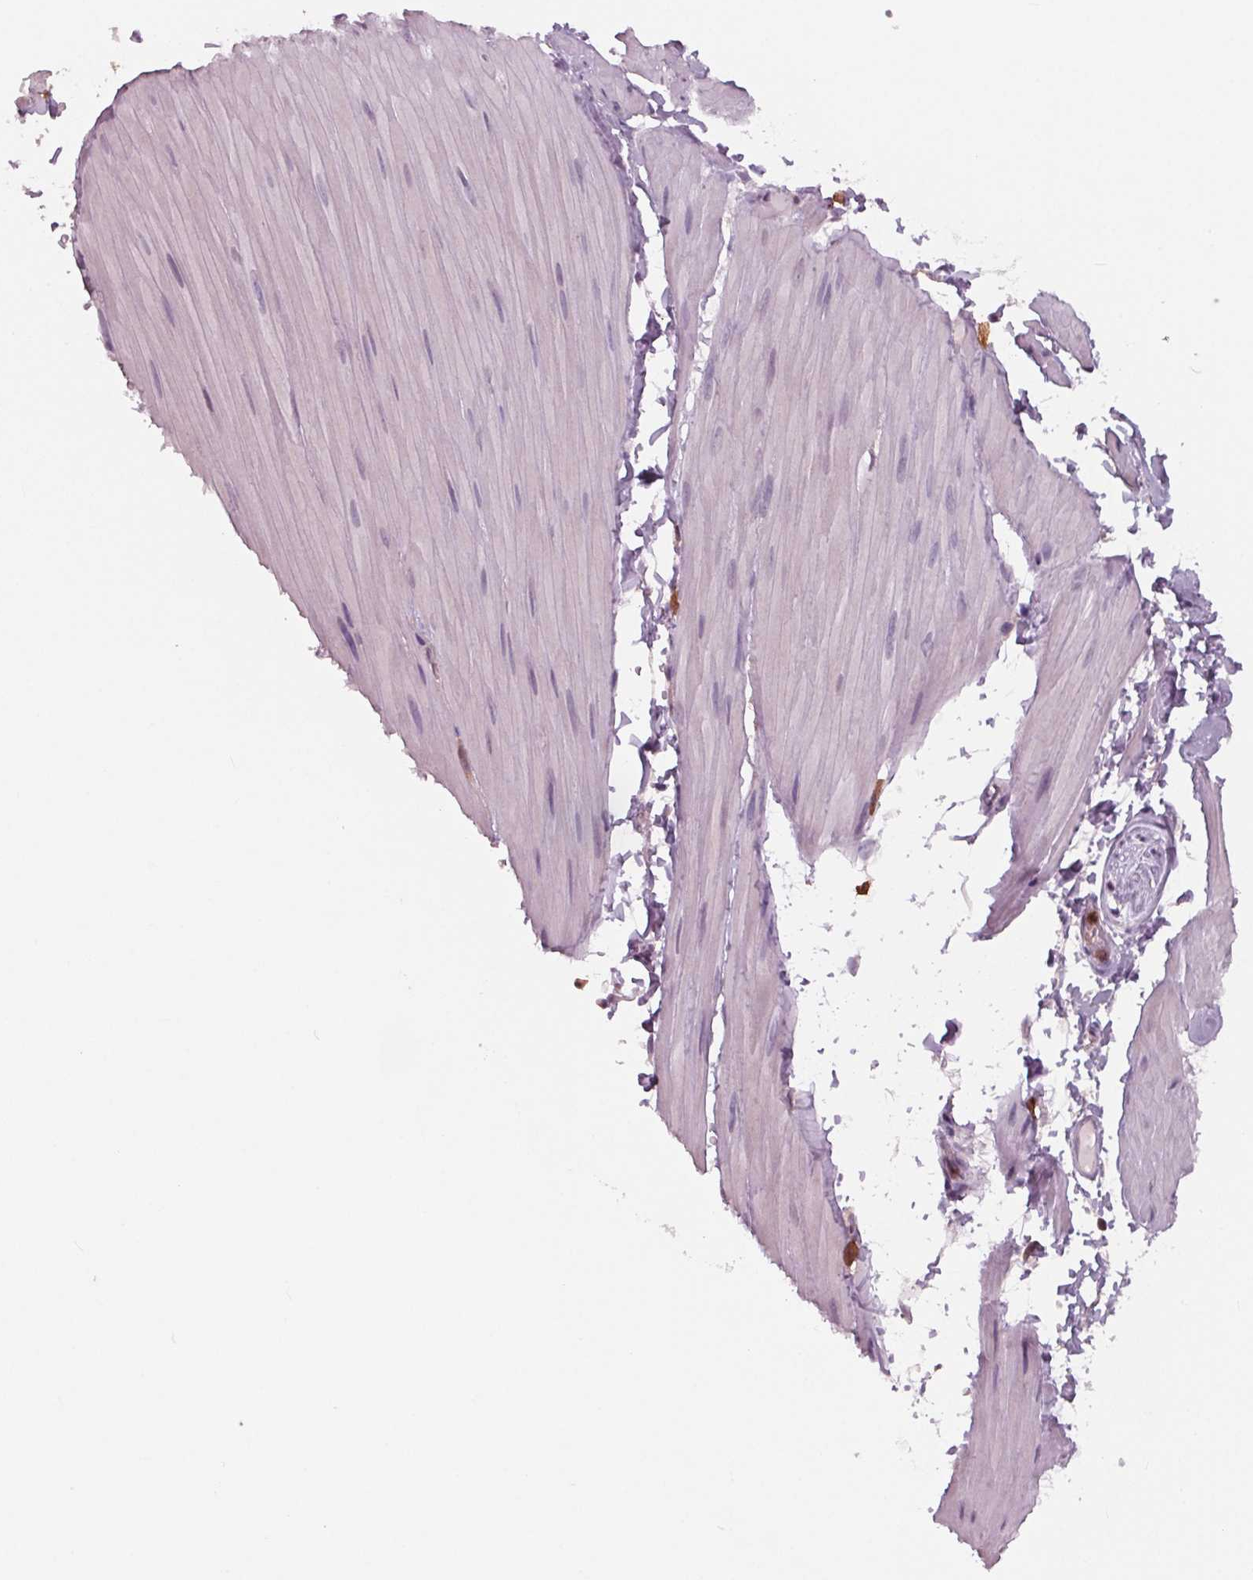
{"staining": {"intensity": "negative", "quantity": "none", "location": "none"}, "tissue": "adipose tissue", "cell_type": "Adipocytes", "image_type": "normal", "snomed": [{"axis": "morphology", "description": "Normal tissue, NOS"}, {"axis": "topography", "description": "Smooth muscle"}, {"axis": "topography", "description": "Peripheral nerve tissue"}], "caption": "There is no significant expression in adipocytes of adipose tissue. Nuclei are stained in blue.", "gene": "ARHGAP25", "patient": {"sex": "male", "age": 58}}